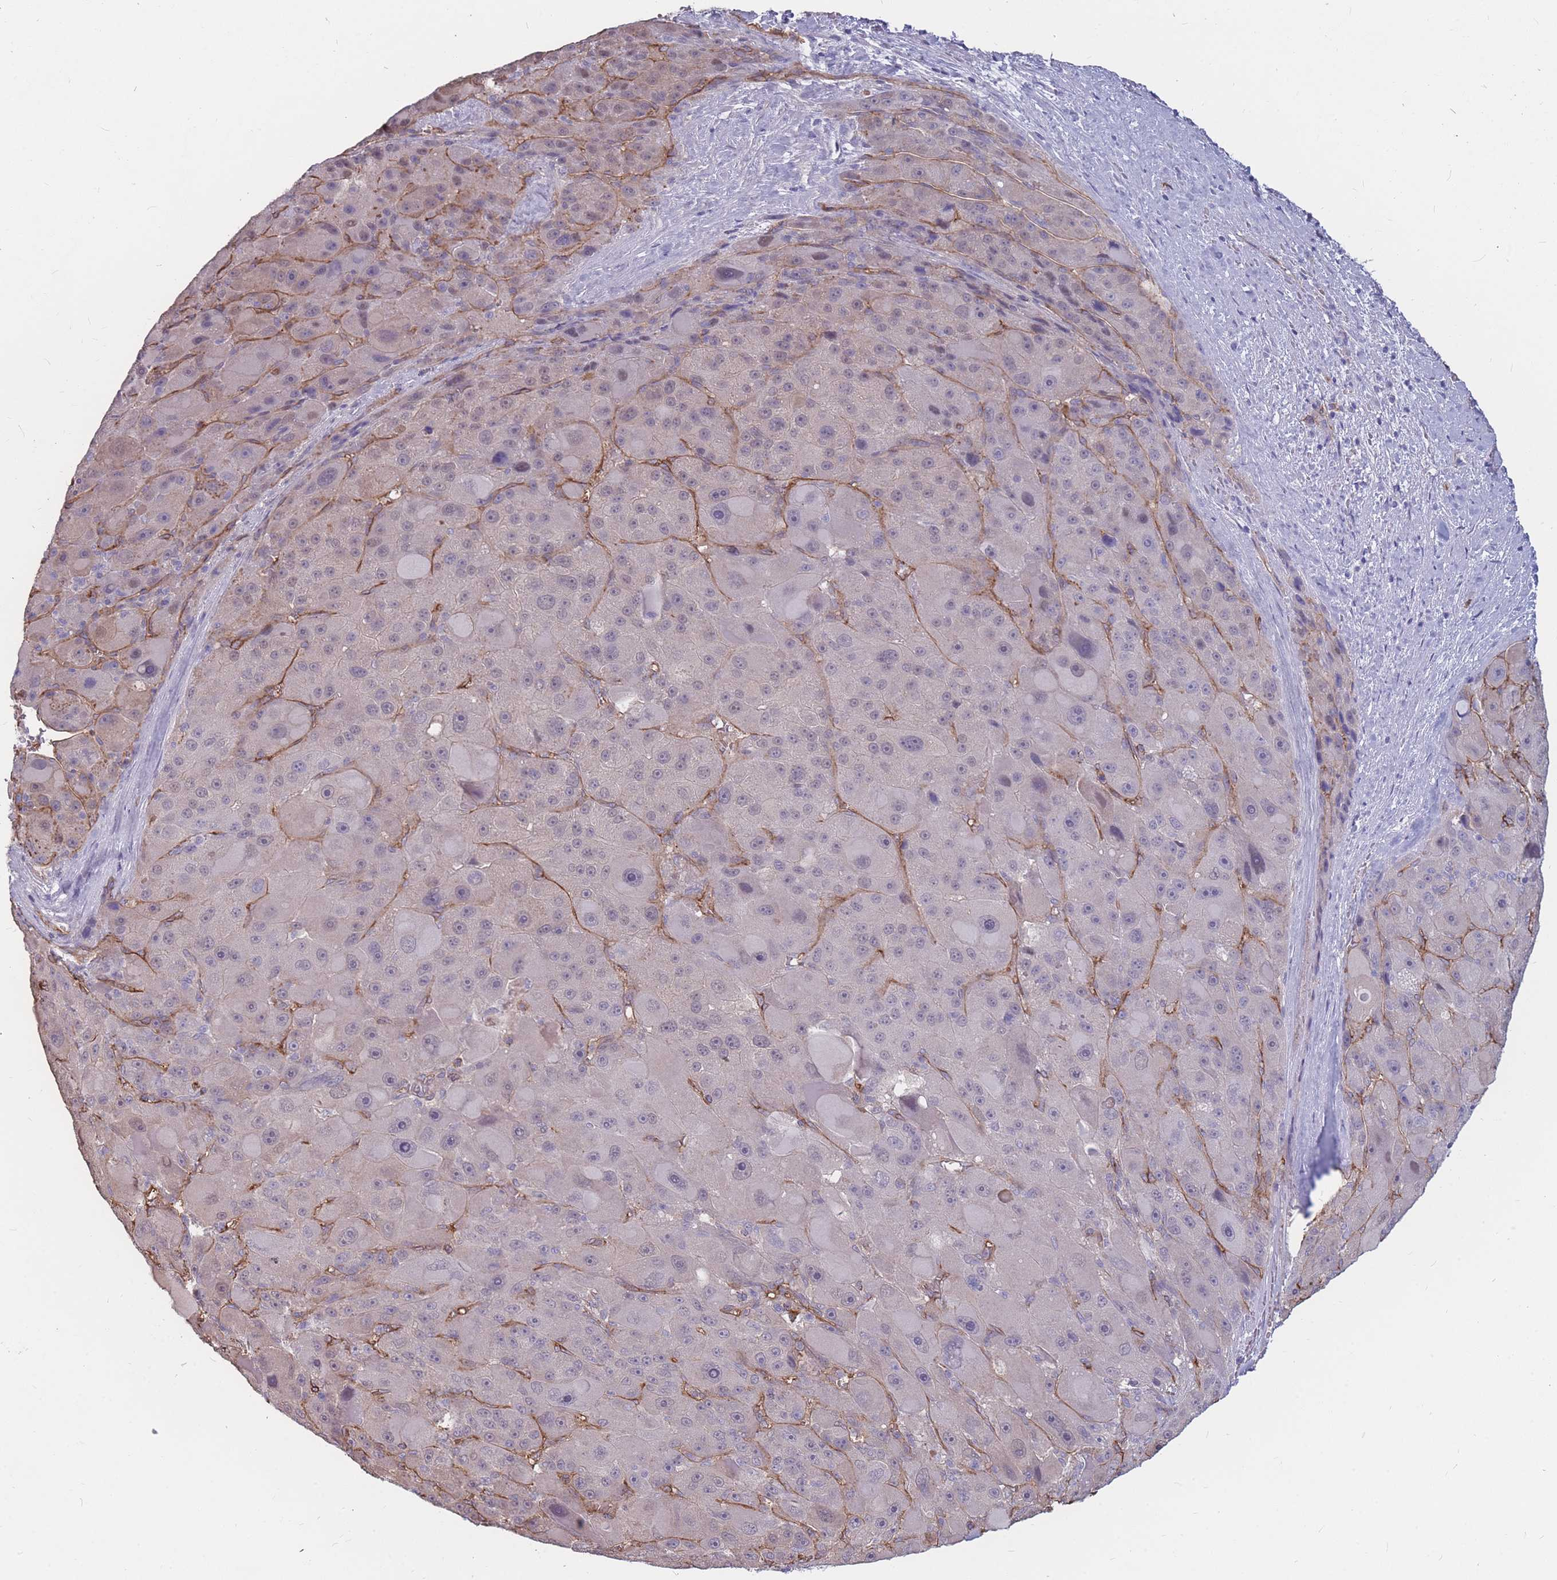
{"staining": {"intensity": "negative", "quantity": "none", "location": "none"}, "tissue": "liver cancer", "cell_type": "Tumor cells", "image_type": "cancer", "snomed": [{"axis": "morphology", "description": "Carcinoma, Hepatocellular, NOS"}, {"axis": "topography", "description": "Liver"}], "caption": "There is no significant staining in tumor cells of hepatocellular carcinoma (liver).", "gene": "GNA11", "patient": {"sex": "male", "age": 76}}